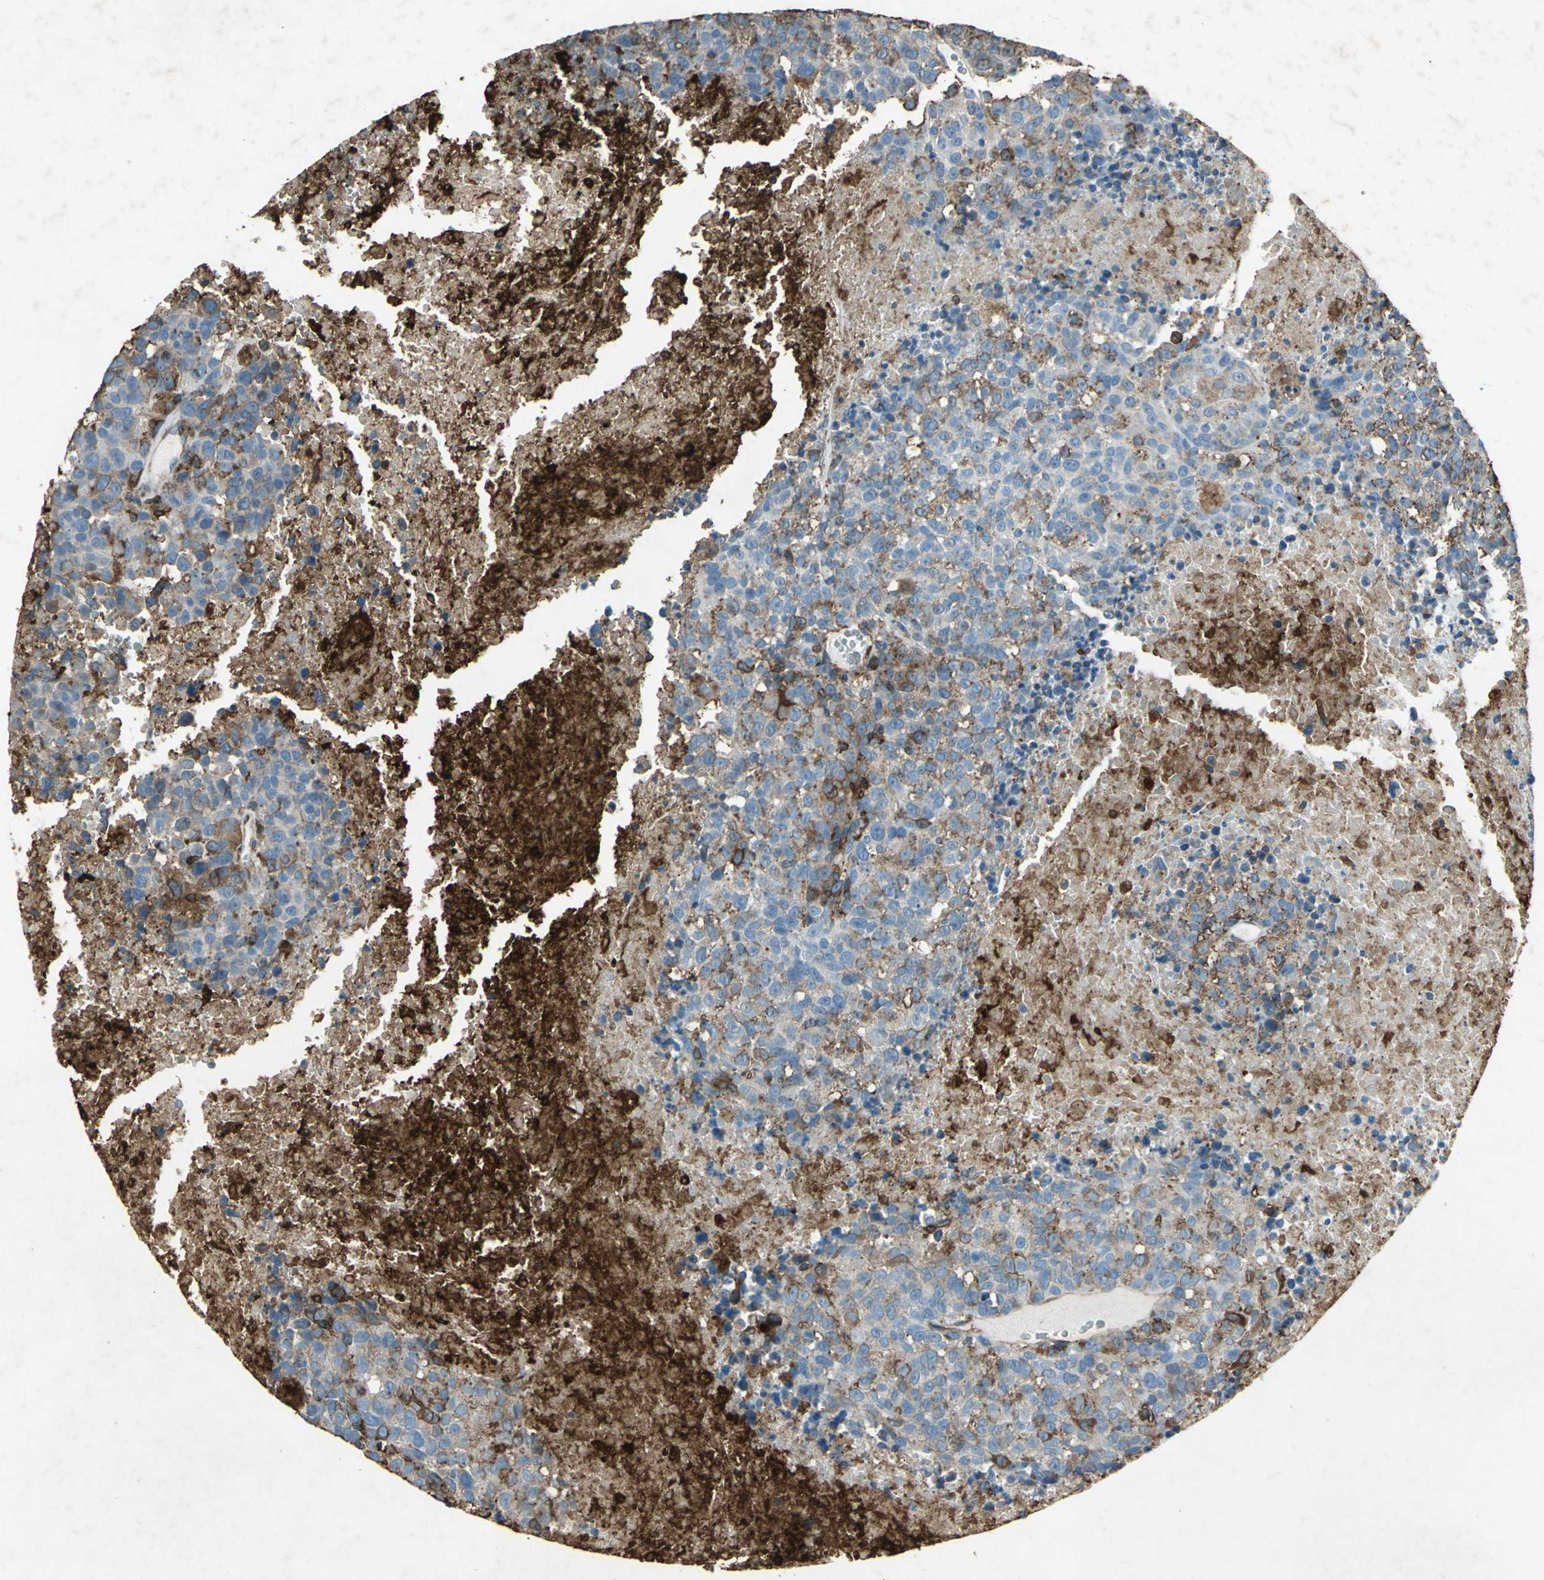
{"staining": {"intensity": "moderate", "quantity": "<25%", "location": "cytoplasmic/membranous"}, "tissue": "melanoma", "cell_type": "Tumor cells", "image_type": "cancer", "snomed": [{"axis": "morphology", "description": "Malignant melanoma, Metastatic site"}, {"axis": "topography", "description": "Cerebral cortex"}], "caption": "A brown stain shows moderate cytoplasmic/membranous positivity of a protein in human malignant melanoma (metastatic site) tumor cells.", "gene": "CCR6", "patient": {"sex": "female", "age": 52}}